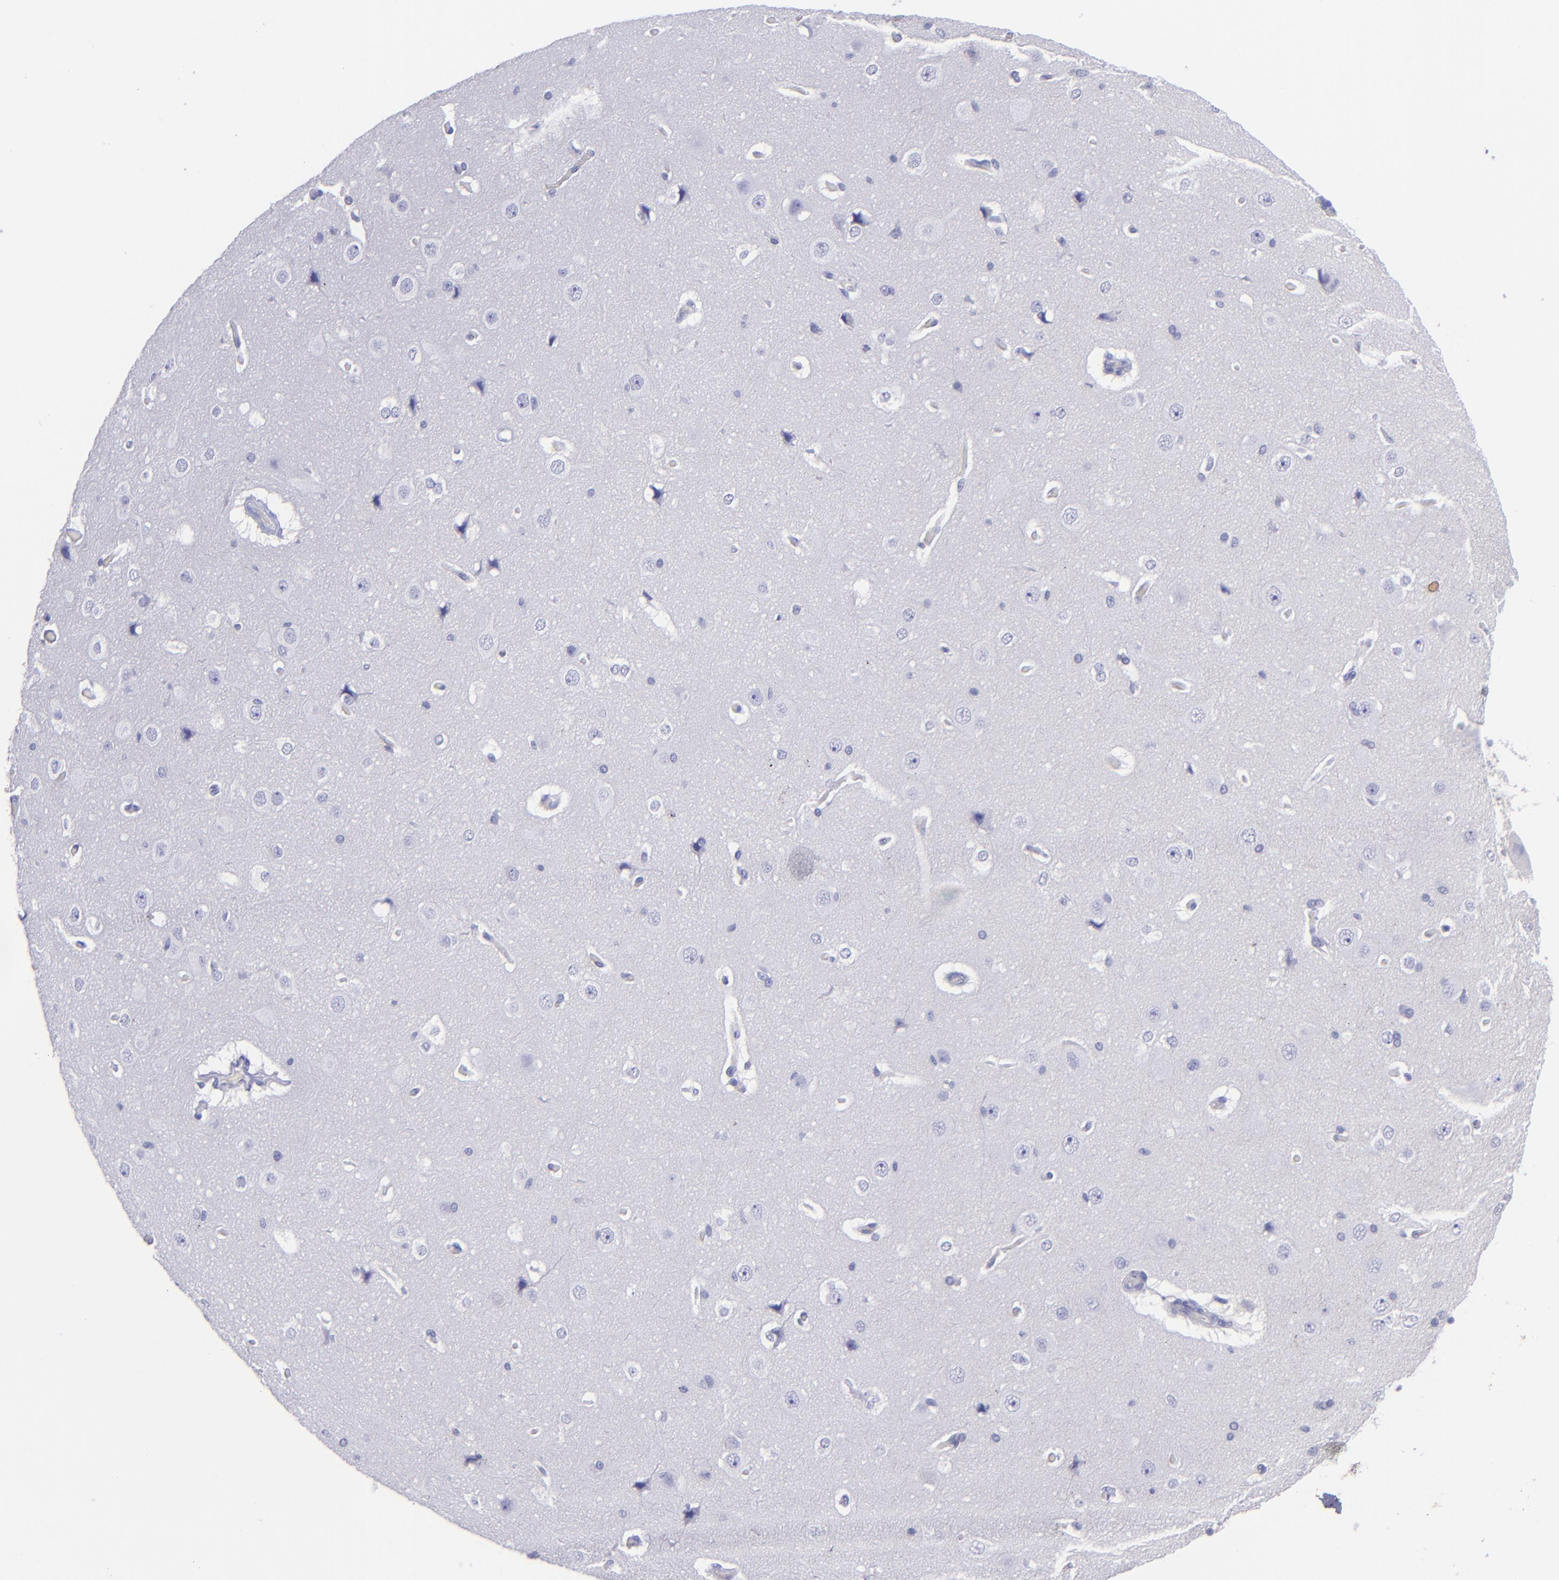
{"staining": {"intensity": "negative", "quantity": "none", "location": "none"}, "tissue": "cerebral cortex", "cell_type": "Endothelial cells", "image_type": "normal", "snomed": [{"axis": "morphology", "description": "Normal tissue, NOS"}, {"axis": "topography", "description": "Cerebral cortex"}], "caption": "Immunohistochemical staining of normal cerebral cortex demonstrates no significant positivity in endothelial cells. (DAB IHC visualized using brightfield microscopy, high magnification).", "gene": "CD82", "patient": {"sex": "female", "age": 45}}